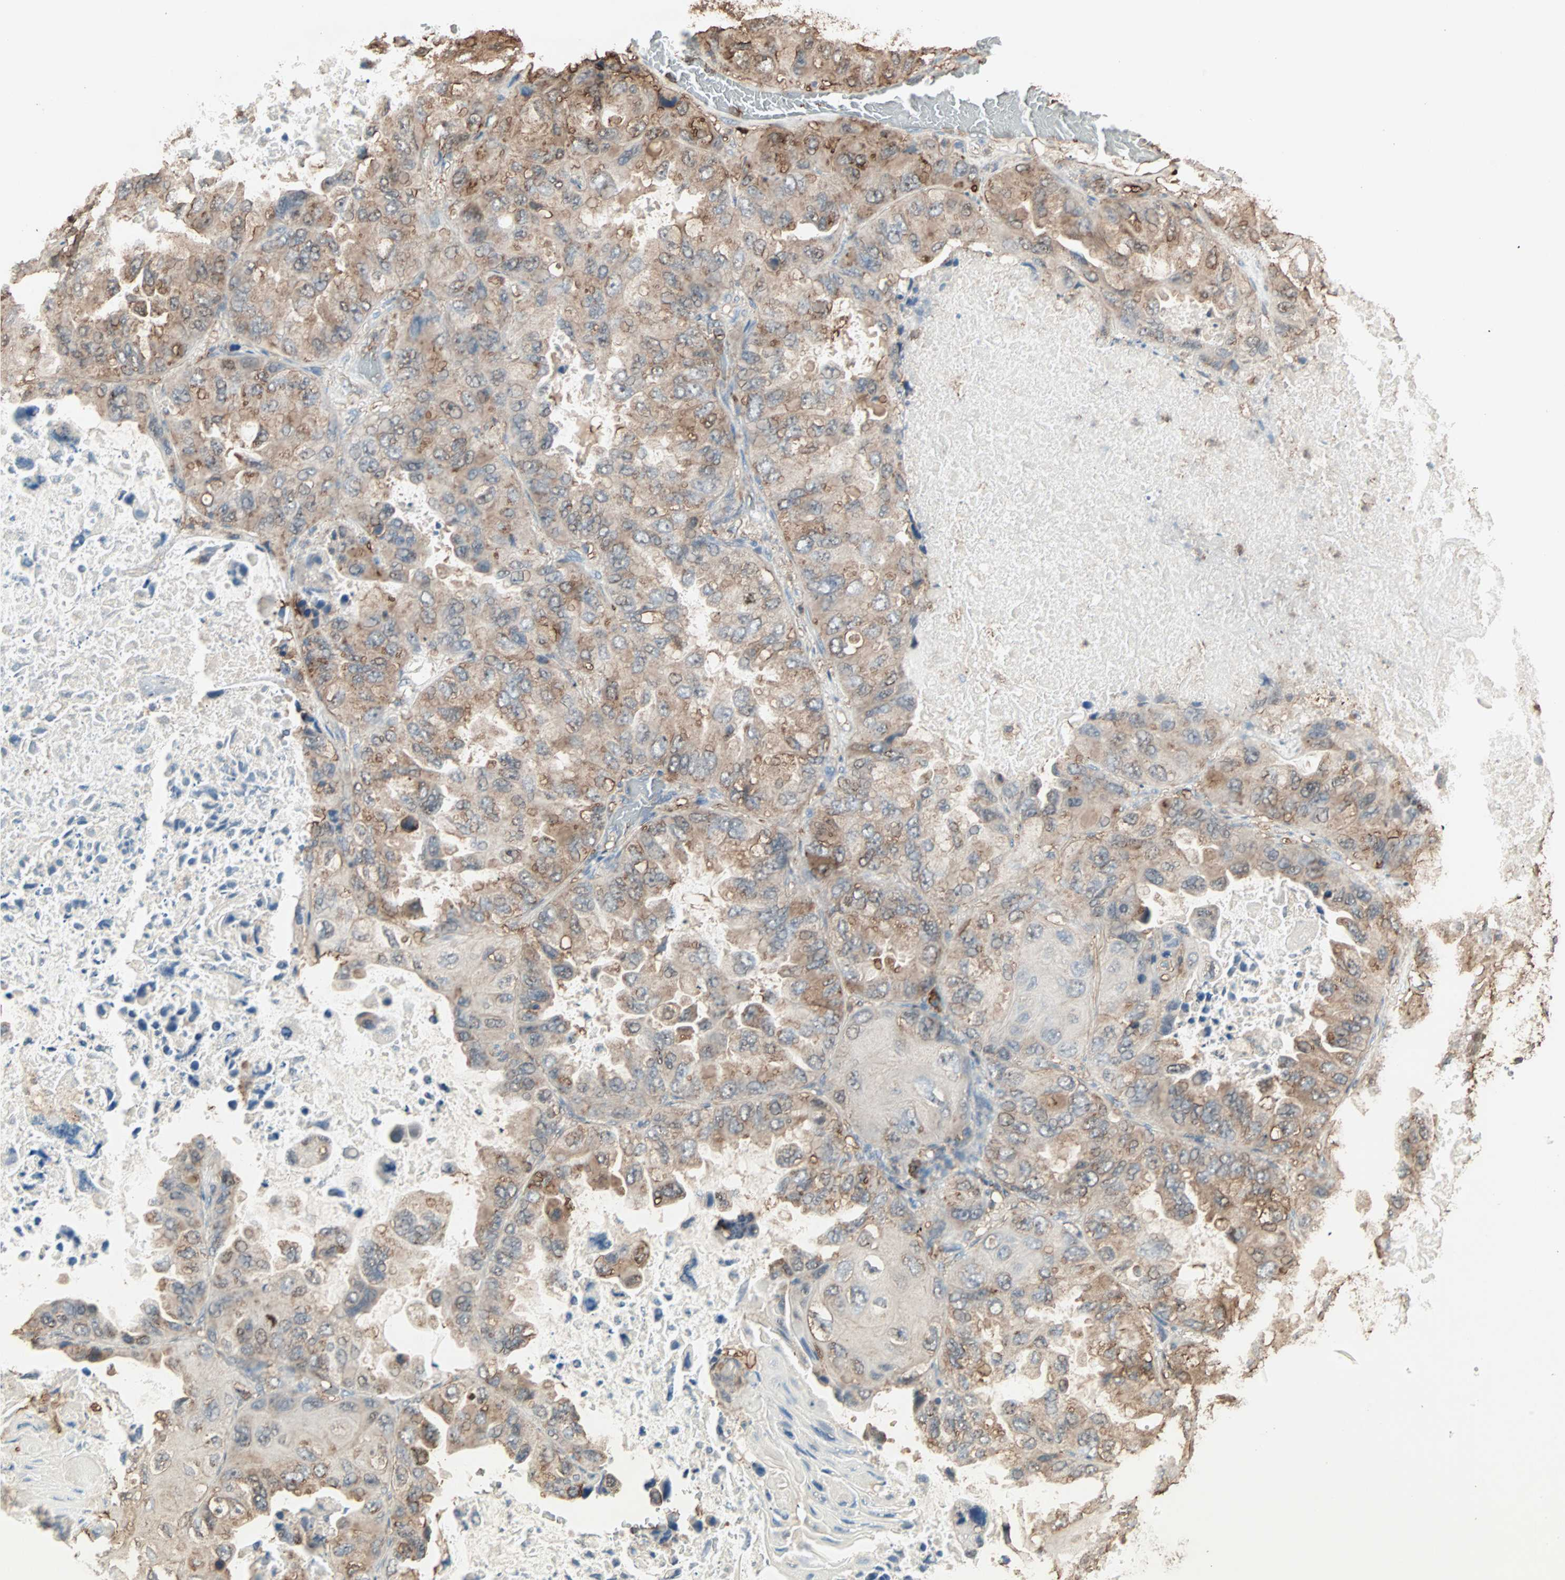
{"staining": {"intensity": "moderate", "quantity": ">75%", "location": "cytoplasmic/membranous"}, "tissue": "lung cancer", "cell_type": "Tumor cells", "image_type": "cancer", "snomed": [{"axis": "morphology", "description": "Squamous cell carcinoma, NOS"}, {"axis": "topography", "description": "Lung"}], "caption": "A brown stain labels moderate cytoplasmic/membranous staining of a protein in human lung squamous cell carcinoma tumor cells.", "gene": "MMP3", "patient": {"sex": "female", "age": 73}}